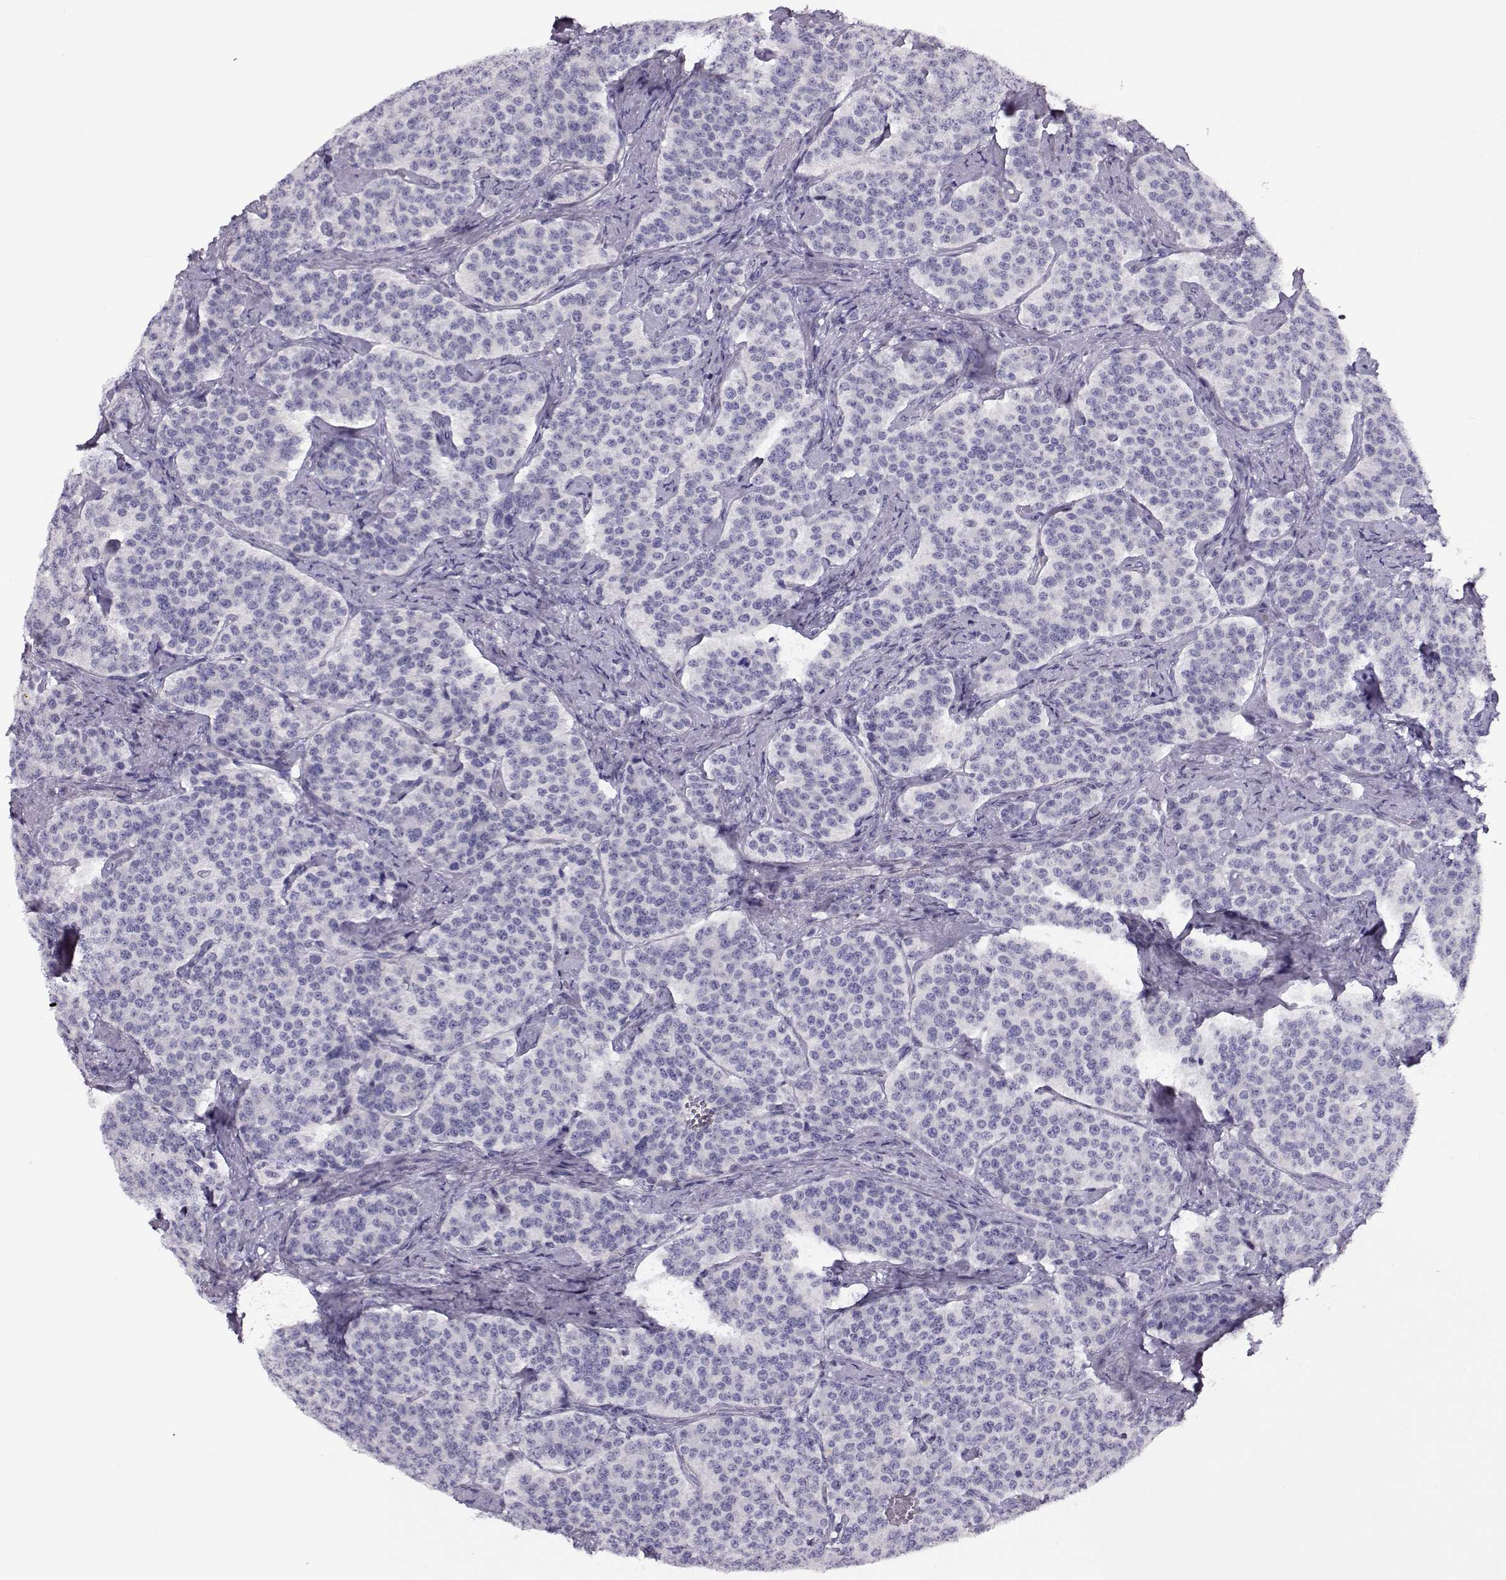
{"staining": {"intensity": "negative", "quantity": "none", "location": "none"}, "tissue": "carcinoid", "cell_type": "Tumor cells", "image_type": "cancer", "snomed": [{"axis": "morphology", "description": "Carcinoid, malignant, NOS"}, {"axis": "topography", "description": "Small intestine"}], "caption": "High power microscopy image of an IHC micrograph of malignant carcinoid, revealing no significant expression in tumor cells.", "gene": "CRX", "patient": {"sex": "female", "age": 58}}